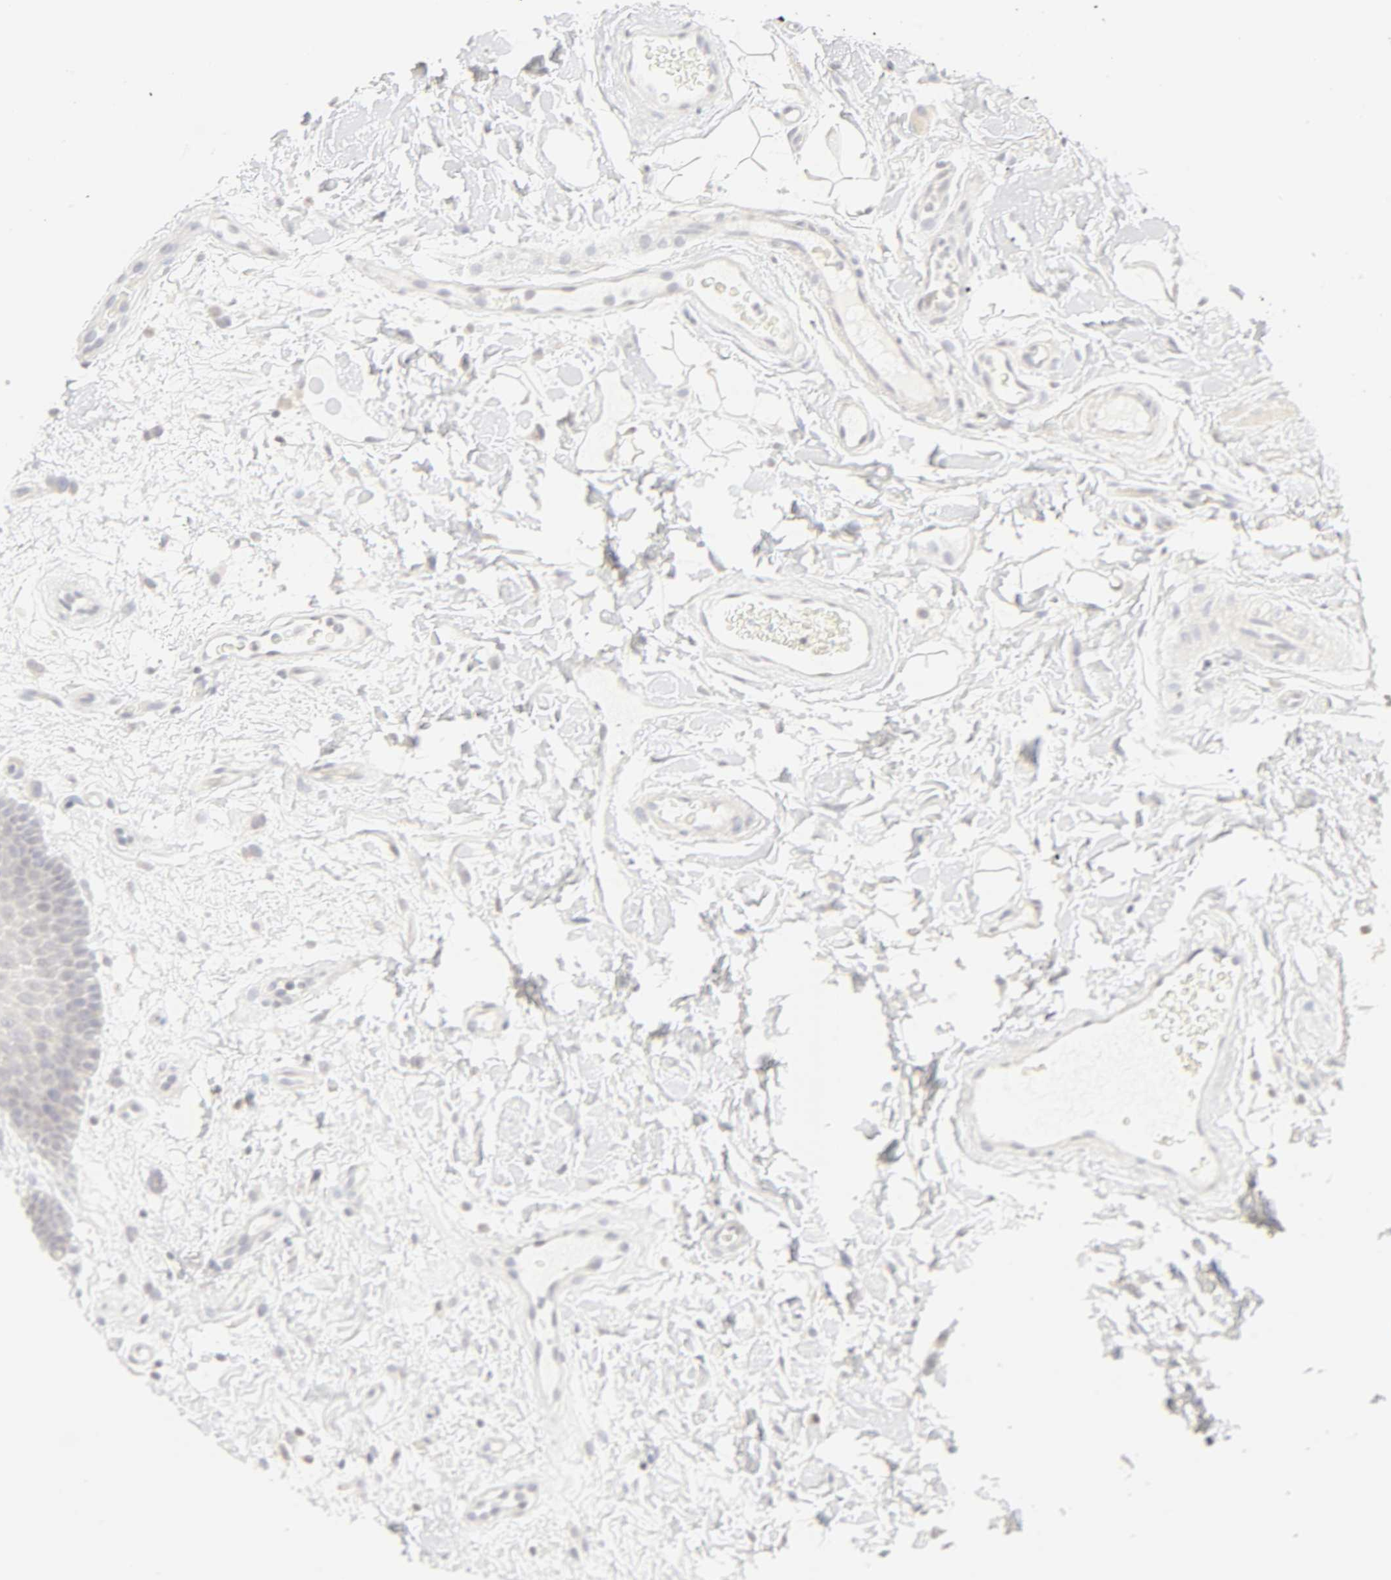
{"staining": {"intensity": "negative", "quantity": "none", "location": "none"}, "tissue": "oral mucosa", "cell_type": "Squamous epithelial cells", "image_type": "normal", "snomed": [{"axis": "morphology", "description": "Normal tissue, NOS"}, {"axis": "morphology", "description": "Squamous cell carcinoma, NOS"}, {"axis": "topography", "description": "Skeletal muscle"}, {"axis": "topography", "description": "Oral tissue"}, {"axis": "topography", "description": "Head-Neck"}], "caption": "DAB (3,3'-diaminobenzidine) immunohistochemical staining of unremarkable oral mucosa displays no significant staining in squamous epithelial cells.", "gene": "KIF2A", "patient": {"sex": "male", "age": 71}}